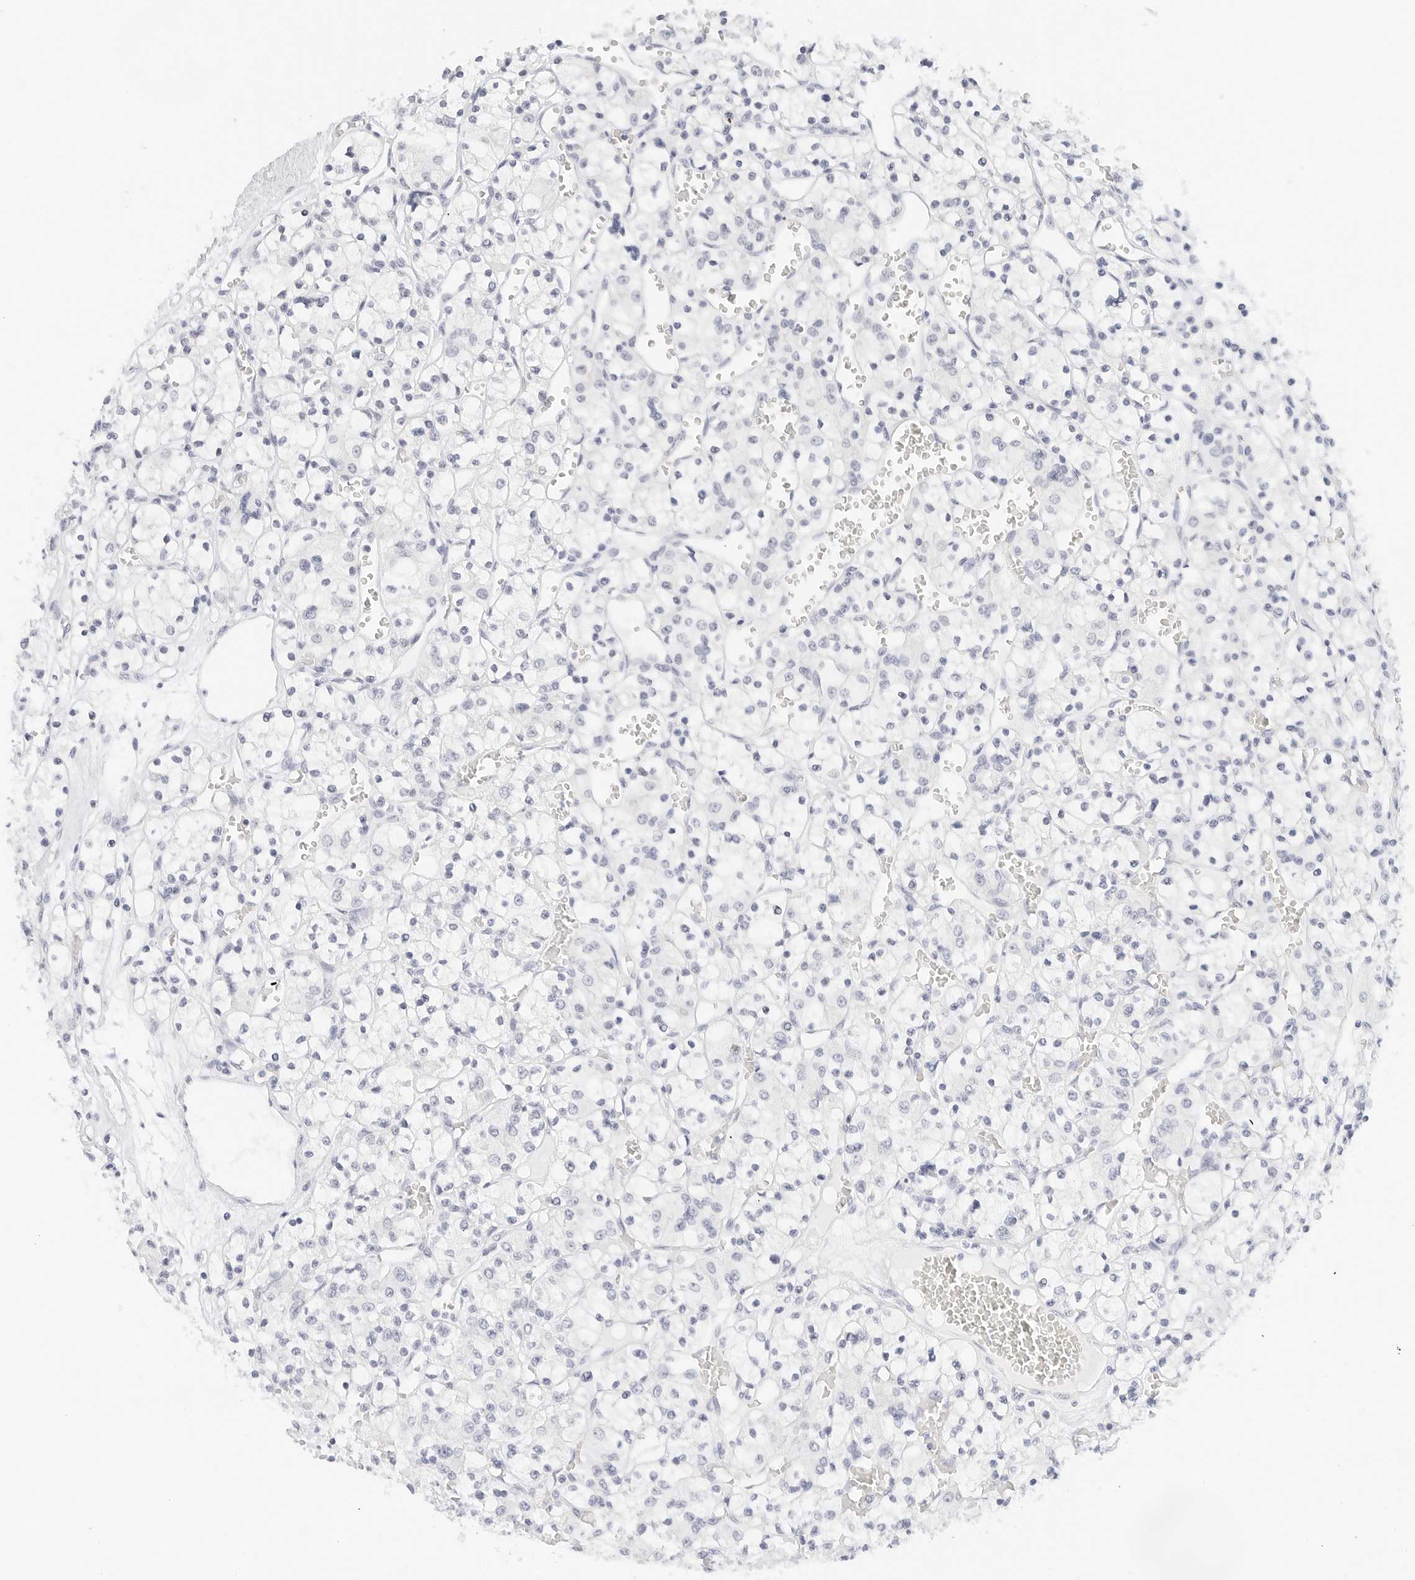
{"staining": {"intensity": "negative", "quantity": "none", "location": "none"}, "tissue": "renal cancer", "cell_type": "Tumor cells", "image_type": "cancer", "snomed": [{"axis": "morphology", "description": "Adenocarcinoma, NOS"}, {"axis": "topography", "description": "Kidney"}], "caption": "Tumor cells show no significant staining in renal cancer. (DAB (3,3'-diaminobenzidine) IHC, high magnification).", "gene": "CD22", "patient": {"sex": "female", "age": 59}}